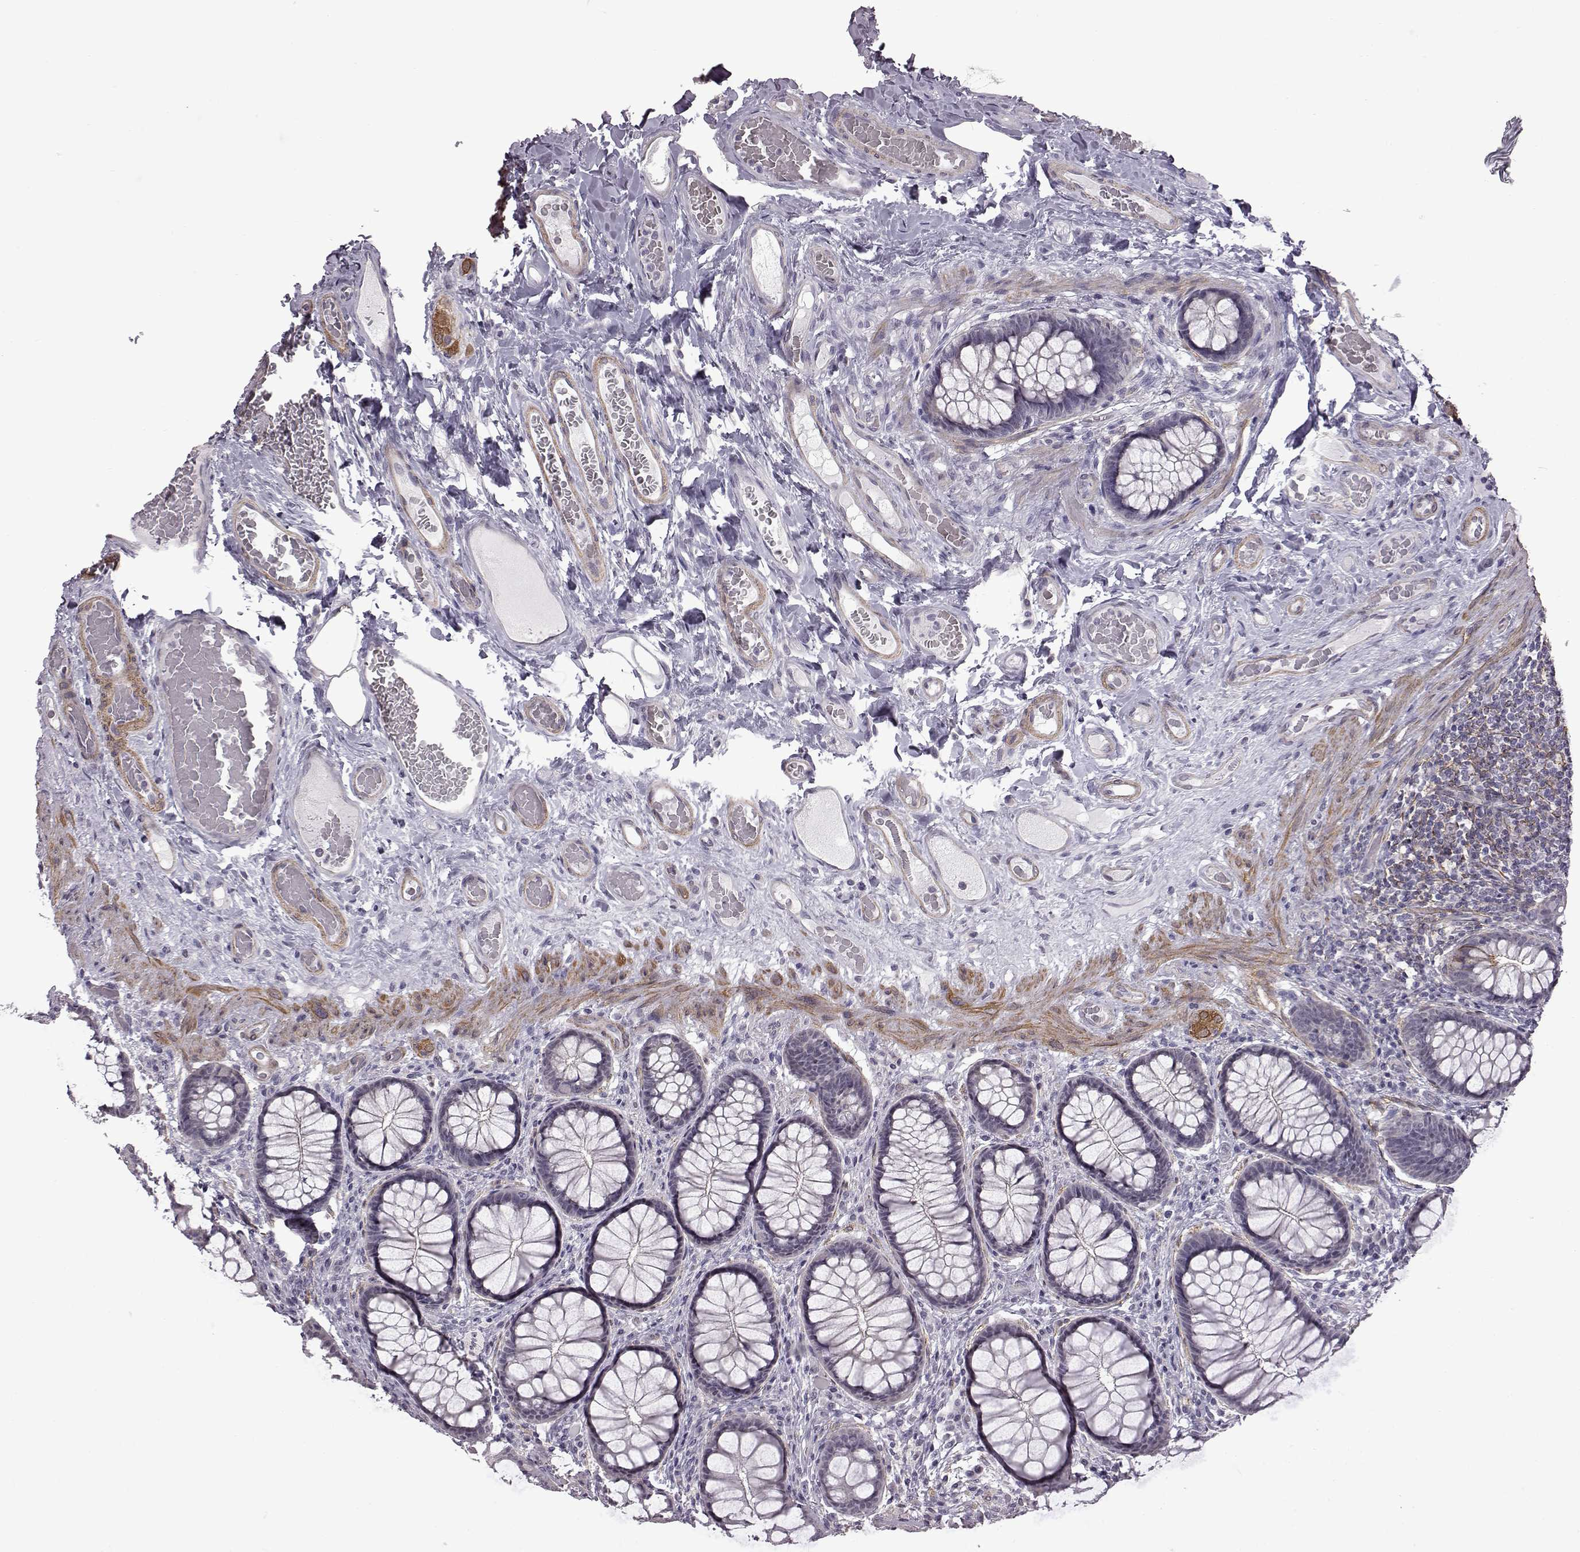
{"staining": {"intensity": "negative", "quantity": "none", "location": "none"}, "tissue": "colon", "cell_type": "Endothelial cells", "image_type": "normal", "snomed": [{"axis": "morphology", "description": "Normal tissue, NOS"}, {"axis": "topography", "description": "Colon"}], "caption": "The micrograph reveals no significant positivity in endothelial cells of colon. (Brightfield microscopy of DAB IHC at high magnification).", "gene": "SYNPO2", "patient": {"sex": "female", "age": 65}}